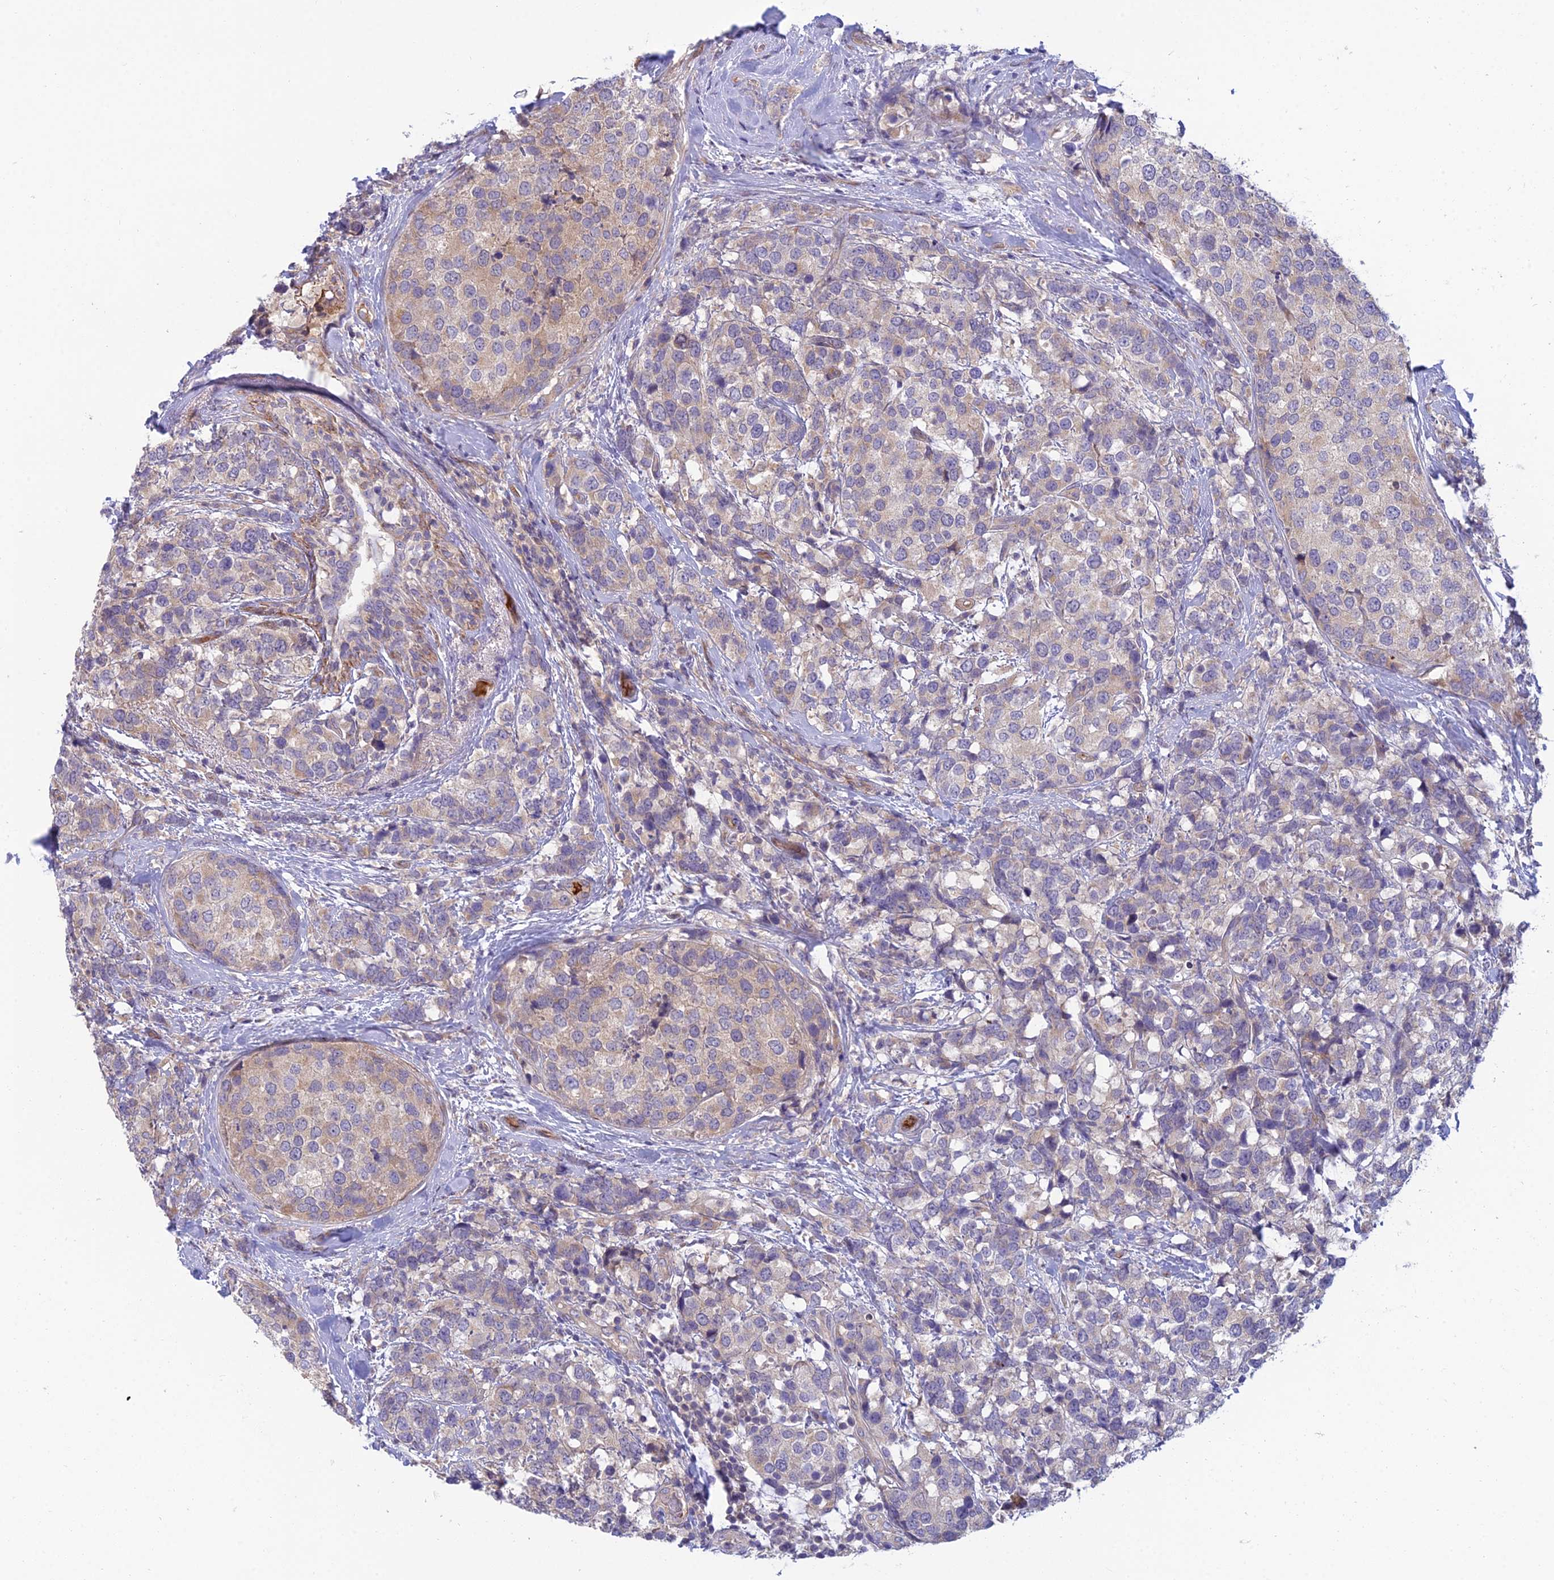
{"staining": {"intensity": "negative", "quantity": "none", "location": "none"}, "tissue": "breast cancer", "cell_type": "Tumor cells", "image_type": "cancer", "snomed": [{"axis": "morphology", "description": "Lobular carcinoma"}, {"axis": "topography", "description": "Breast"}], "caption": "DAB (3,3'-diaminobenzidine) immunohistochemical staining of human breast lobular carcinoma exhibits no significant staining in tumor cells.", "gene": "DUS2", "patient": {"sex": "female", "age": 59}}